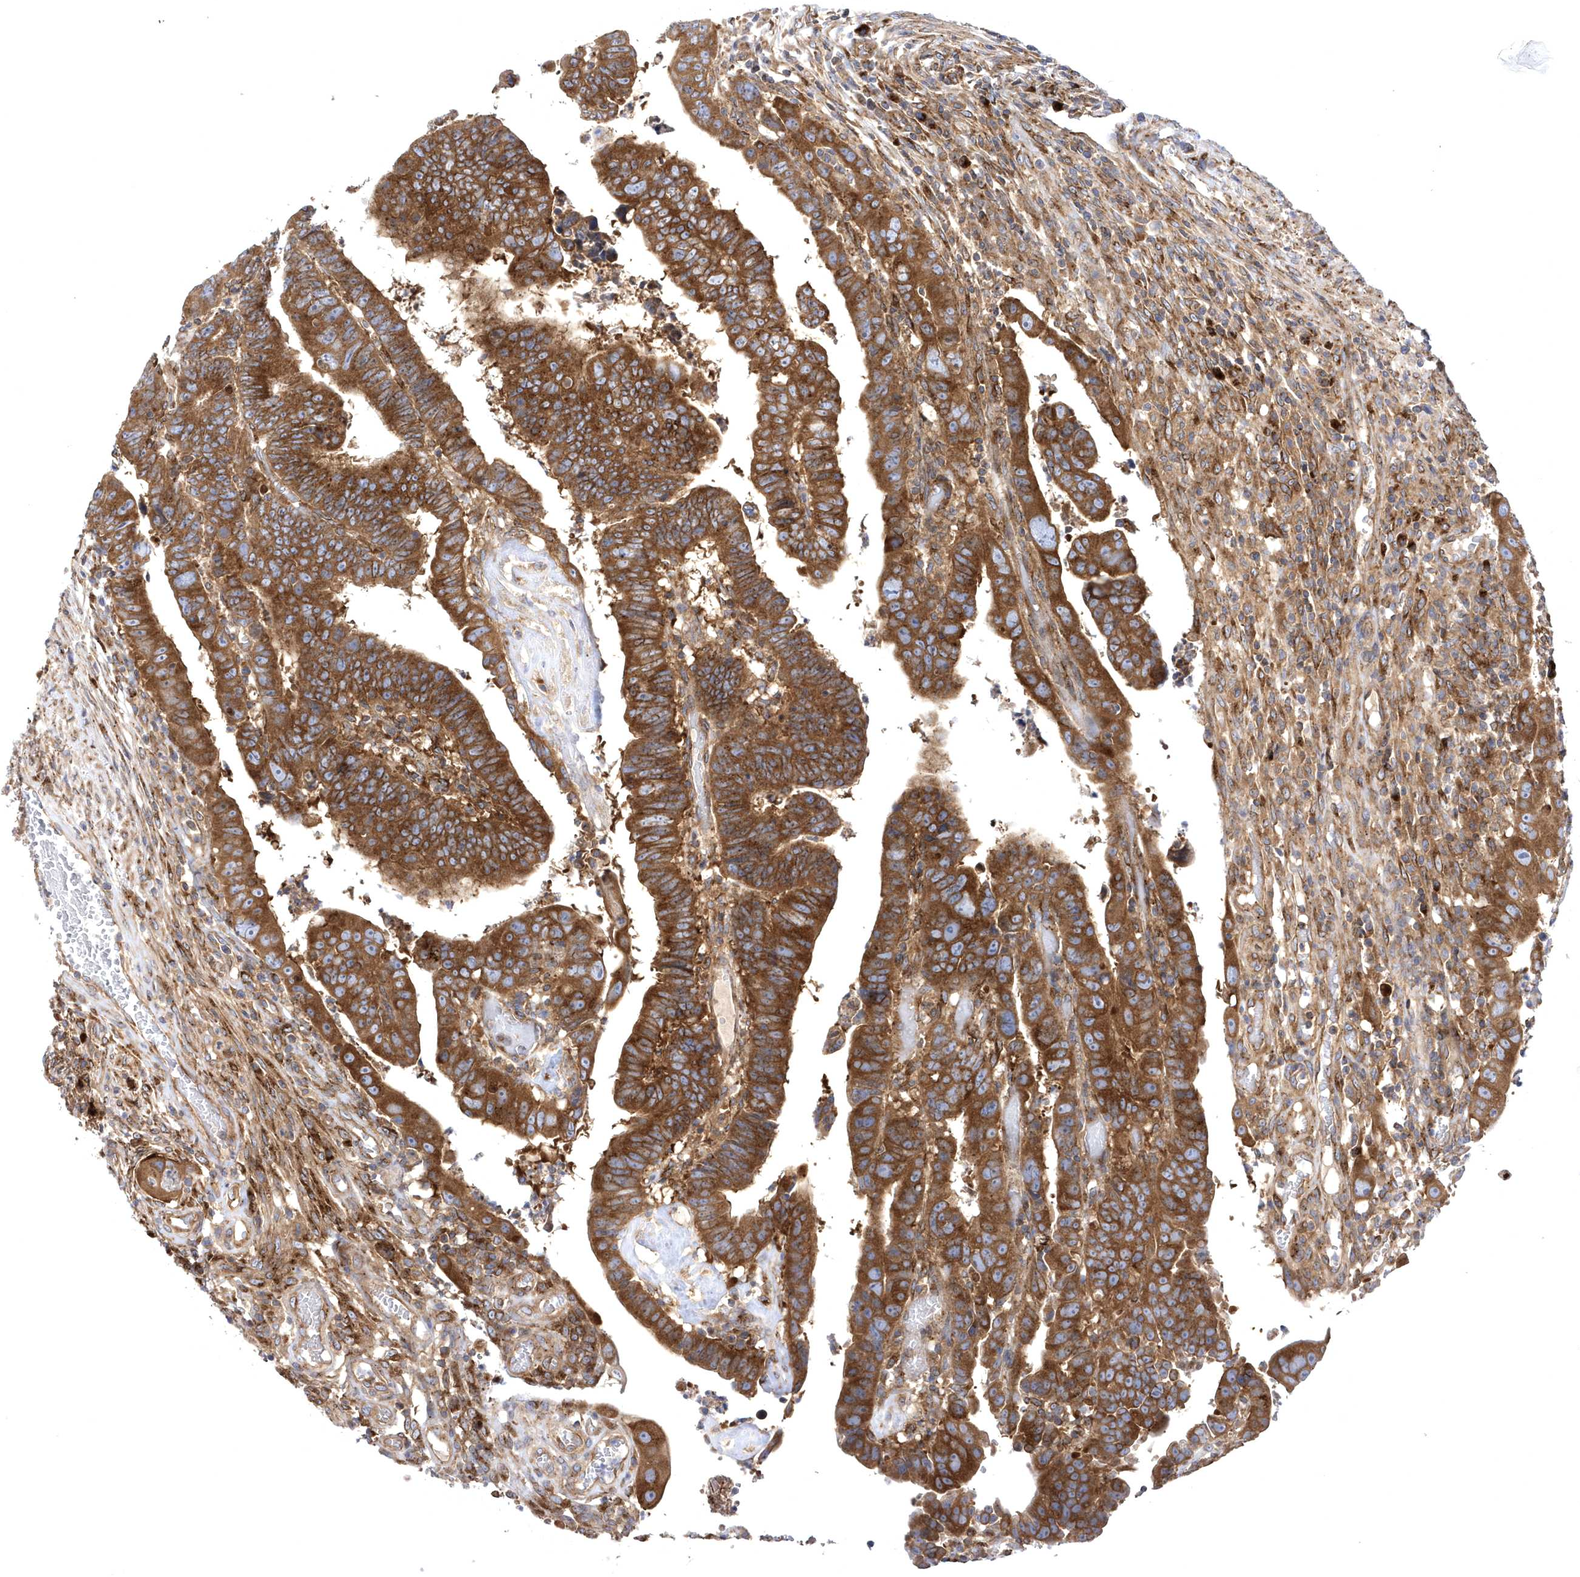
{"staining": {"intensity": "strong", "quantity": ">75%", "location": "cytoplasmic/membranous"}, "tissue": "colorectal cancer", "cell_type": "Tumor cells", "image_type": "cancer", "snomed": [{"axis": "morphology", "description": "Normal tissue, NOS"}, {"axis": "morphology", "description": "Adenocarcinoma, NOS"}, {"axis": "topography", "description": "Rectum"}], "caption": "A brown stain labels strong cytoplasmic/membranous positivity of a protein in human adenocarcinoma (colorectal) tumor cells.", "gene": "COPB2", "patient": {"sex": "female", "age": 65}}